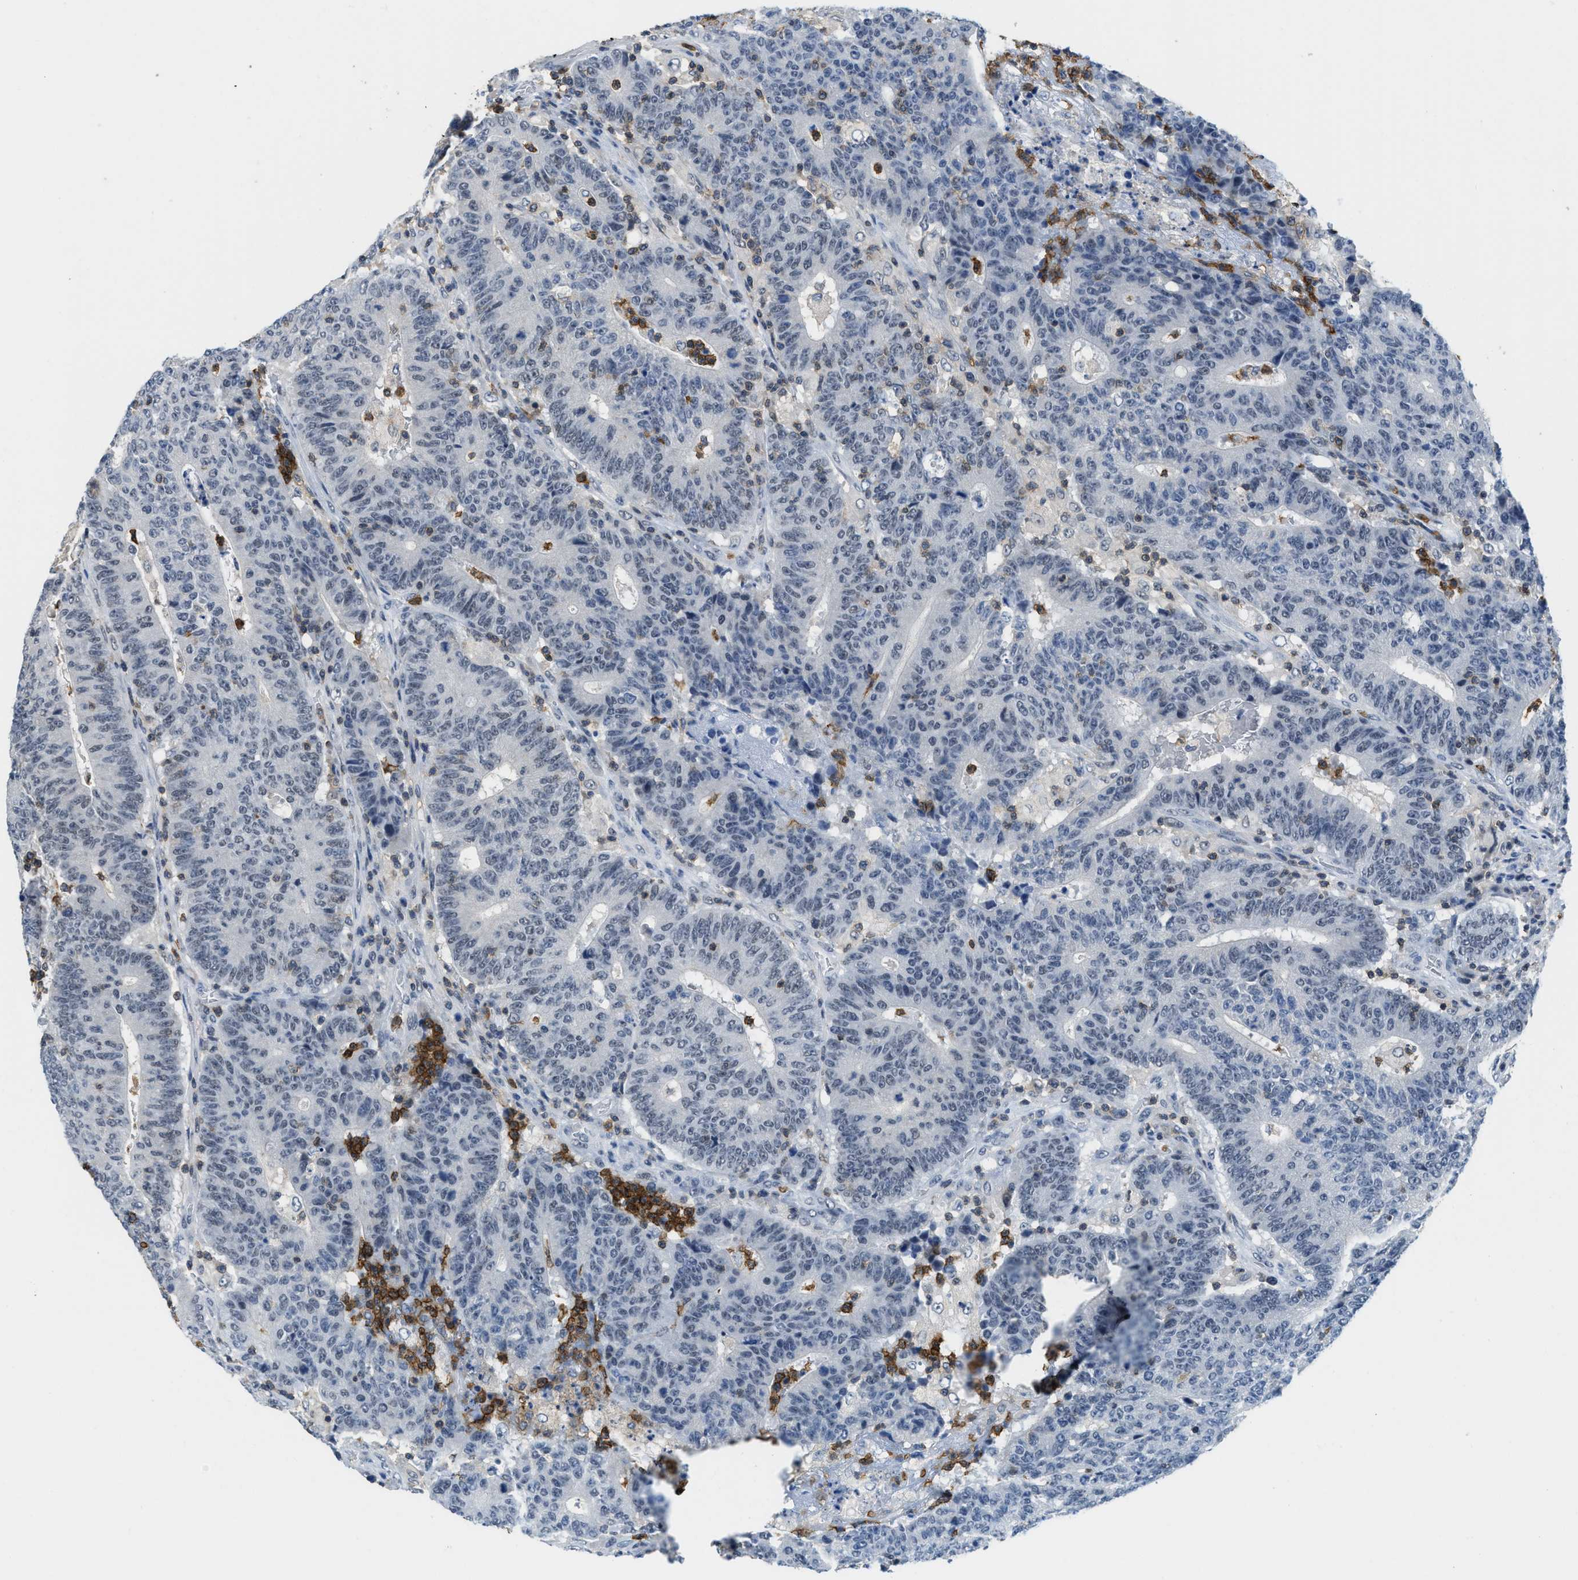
{"staining": {"intensity": "negative", "quantity": "none", "location": "none"}, "tissue": "colorectal cancer", "cell_type": "Tumor cells", "image_type": "cancer", "snomed": [{"axis": "morphology", "description": "Normal tissue, NOS"}, {"axis": "morphology", "description": "Adenocarcinoma, NOS"}, {"axis": "topography", "description": "Colon"}], "caption": "Tumor cells are negative for protein expression in human colorectal cancer.", "gene": "FAM151A", "patient": {"sex": "female", "age": 75}}